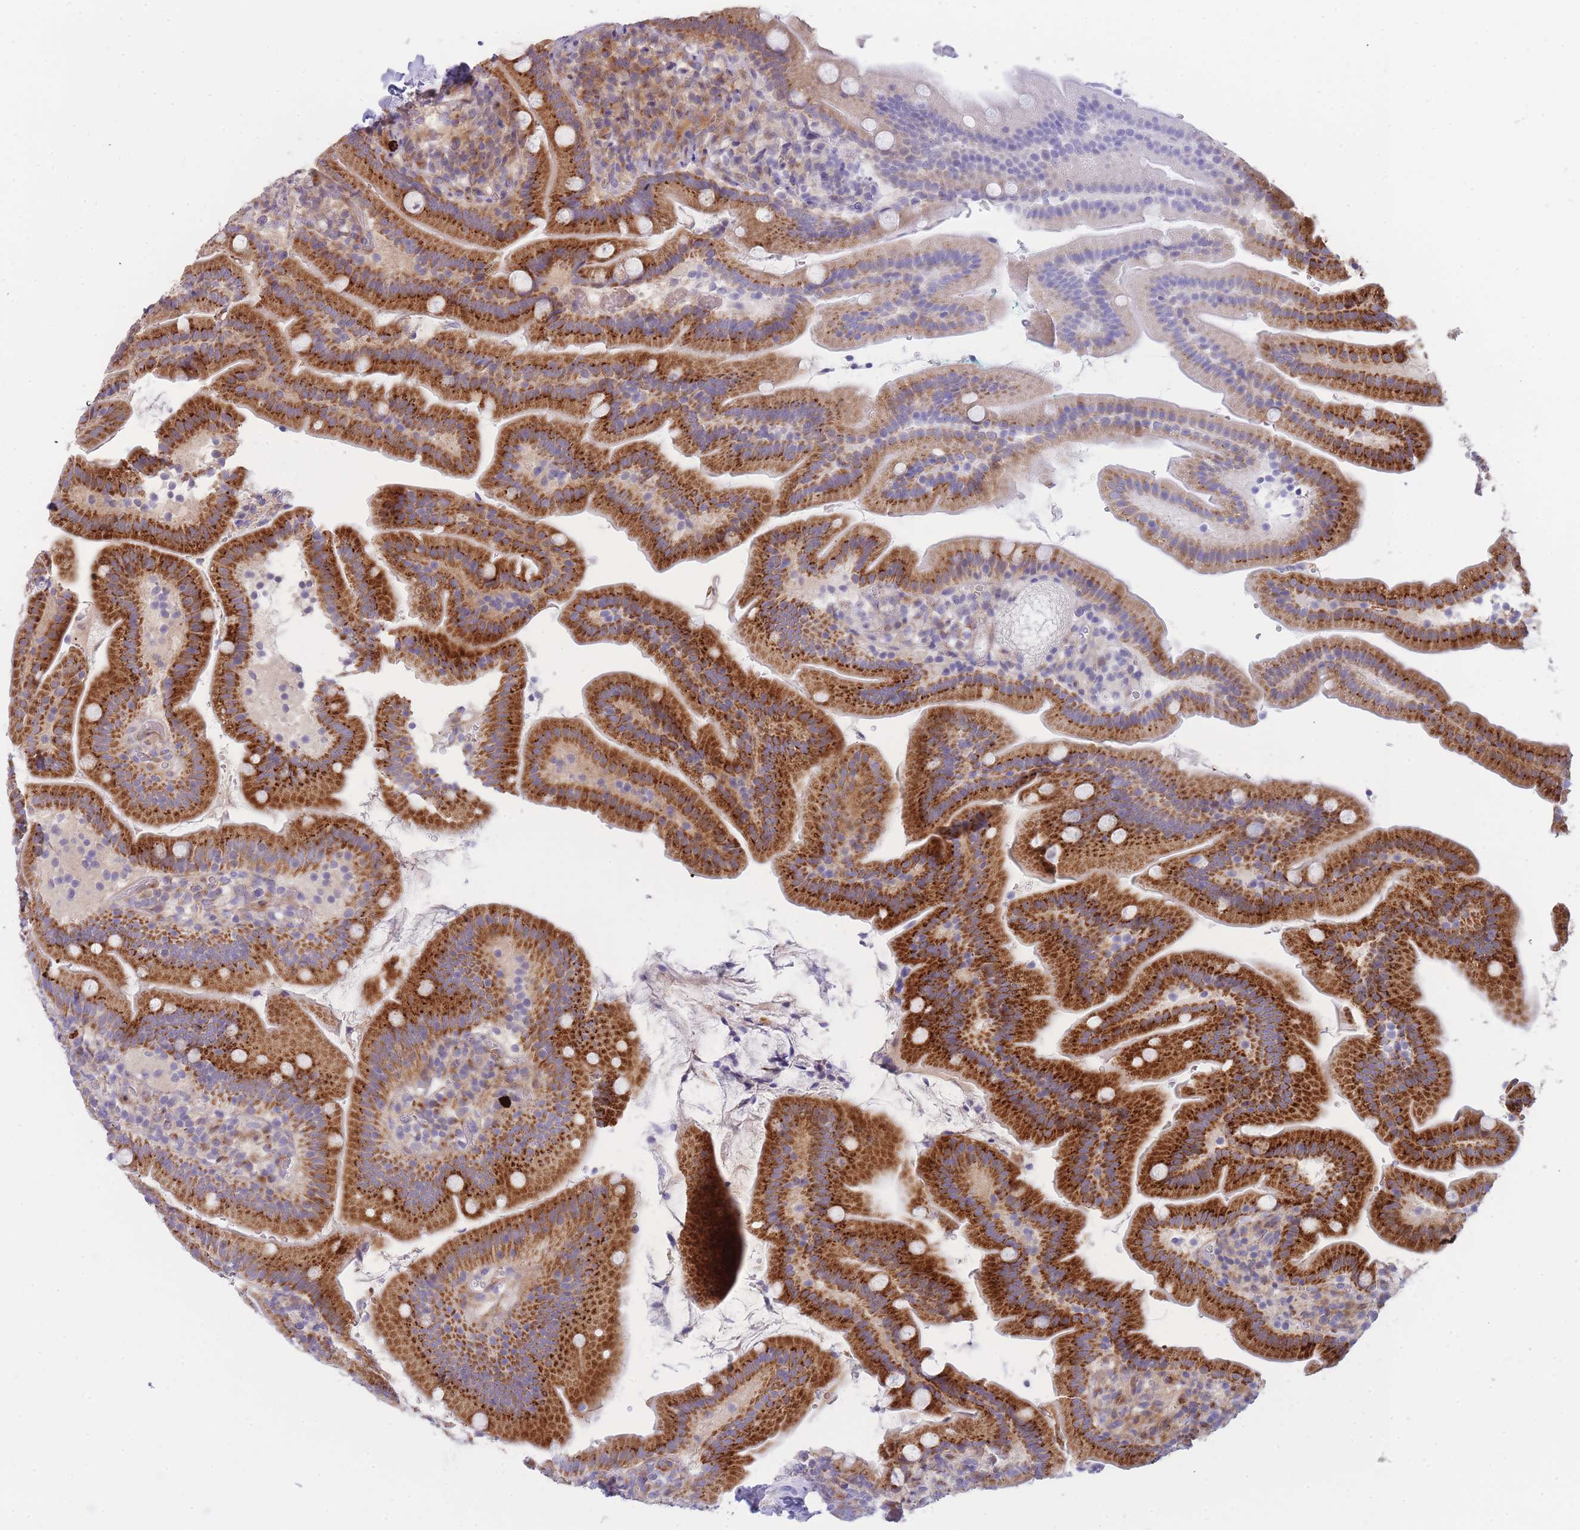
{"staining": {"intensity": "strong", "quantity": ">75%", "location": "cytoplasmic/membranous"}, "tissue": "duodenum", "cell_type": "Glandular cells", "image_type": "normal", "snomed": [{"axis": "morphology", "description": "Normal tissue, NOS"}, {"axis": "topography", "description": "Duodenum"}], "caption": "The micrograph shows a brown stain indicating the presence of a protein in the cytoplasmic/membranous of glandular cells in duodenum.", "gene": "ATP5MC2", "patient": {"sex": "female", "age": 67}}